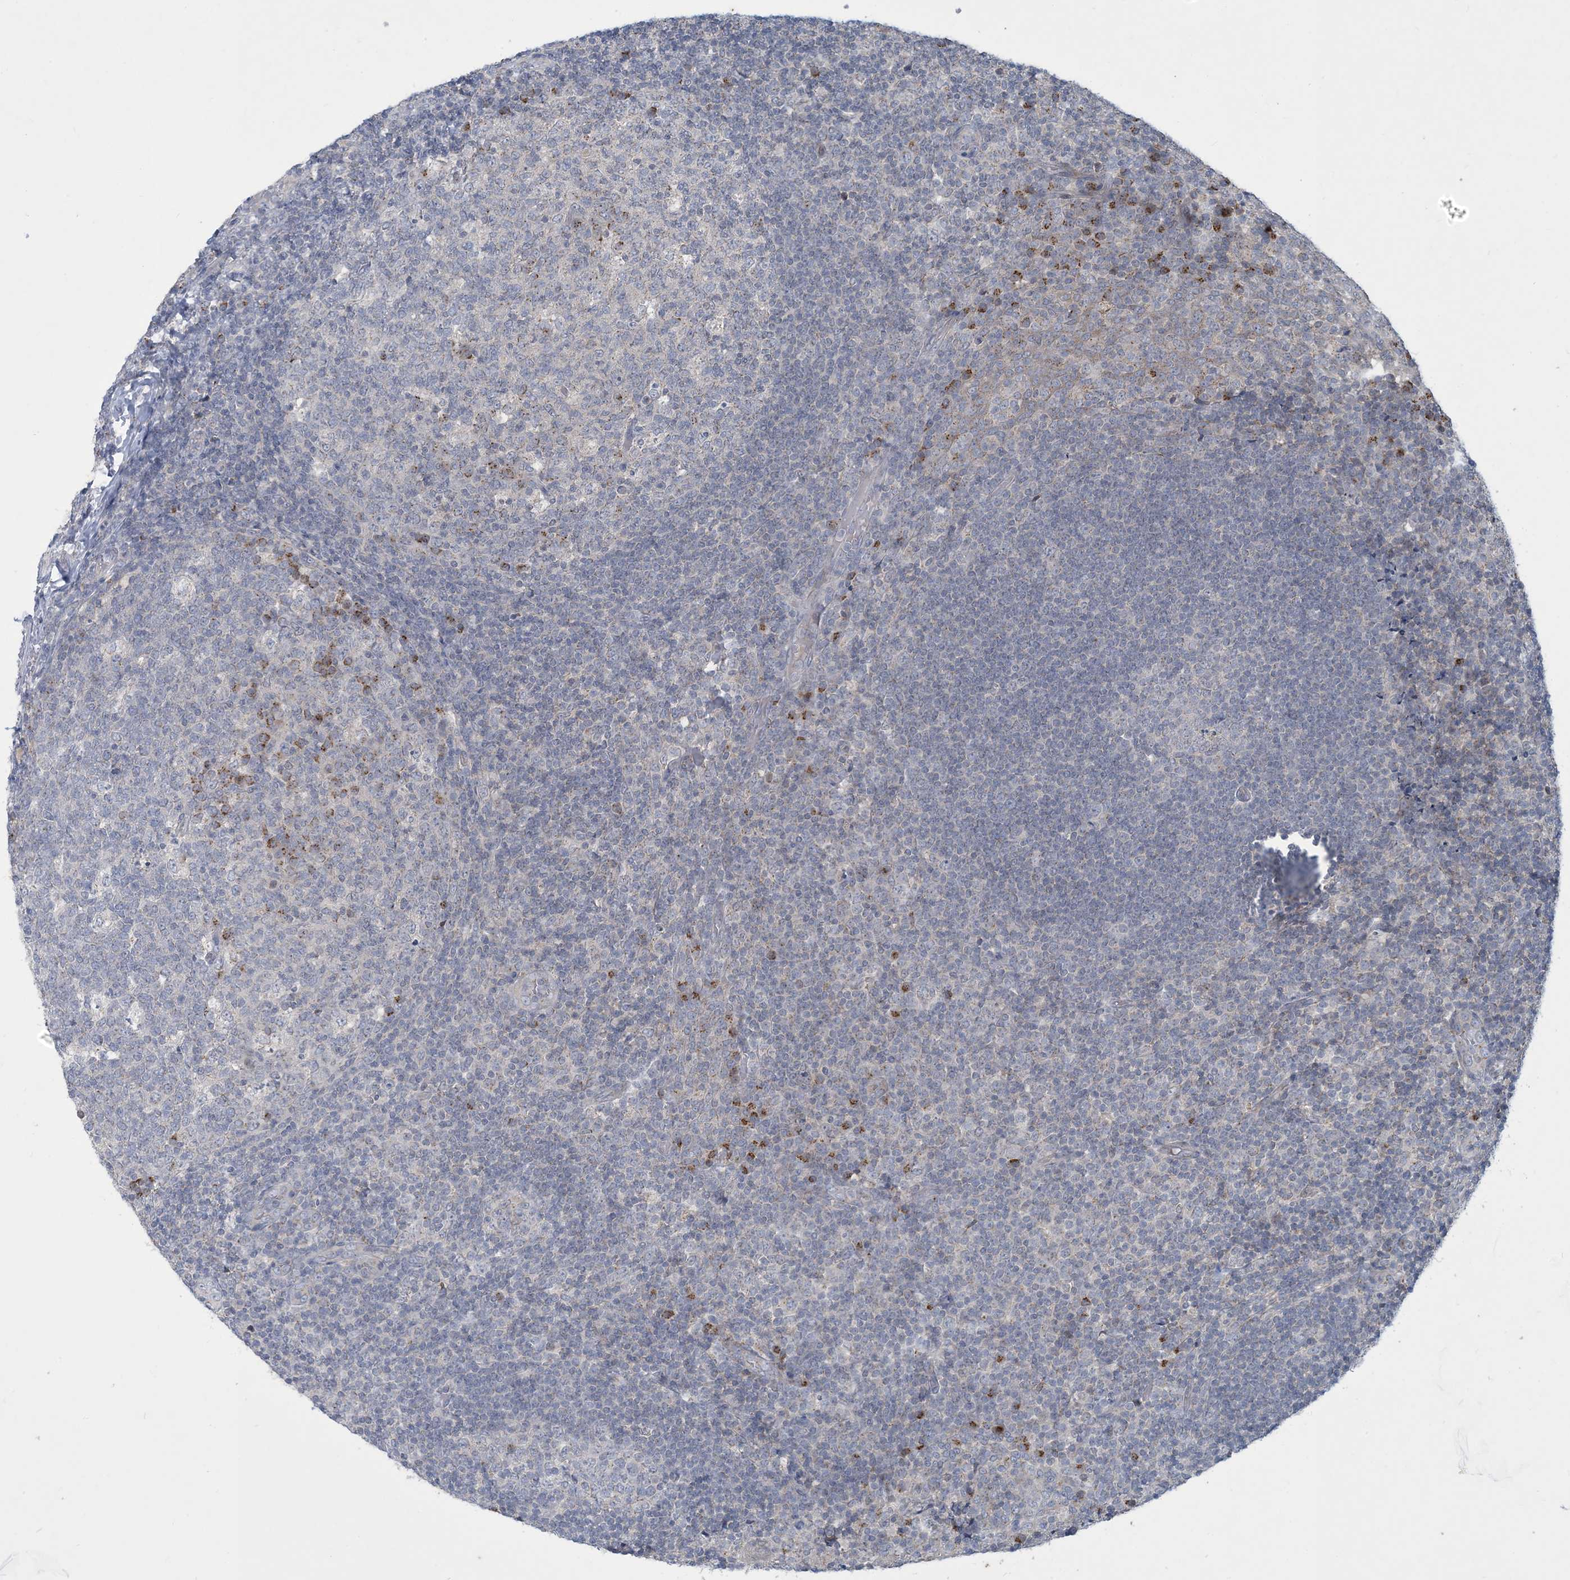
{"staining": {"intensity": "moderate", "quantity": "<25%", "location": "cytoplasmic/membranous"}, "tissue": "tonsil", "cell_type": "Germinal center cells", "image_type": "normal", "snomed": [{"axis": "morphology", "description": "Normal tissue, NOS"}, {"axis": "topography", "description": "Tonsil"}], "caption": "Tonsil stained with a protein marker displays moderate staining in germinal center cells.", "gene": "CCDC14", "patient": {"sex": "female", "age": 19}}